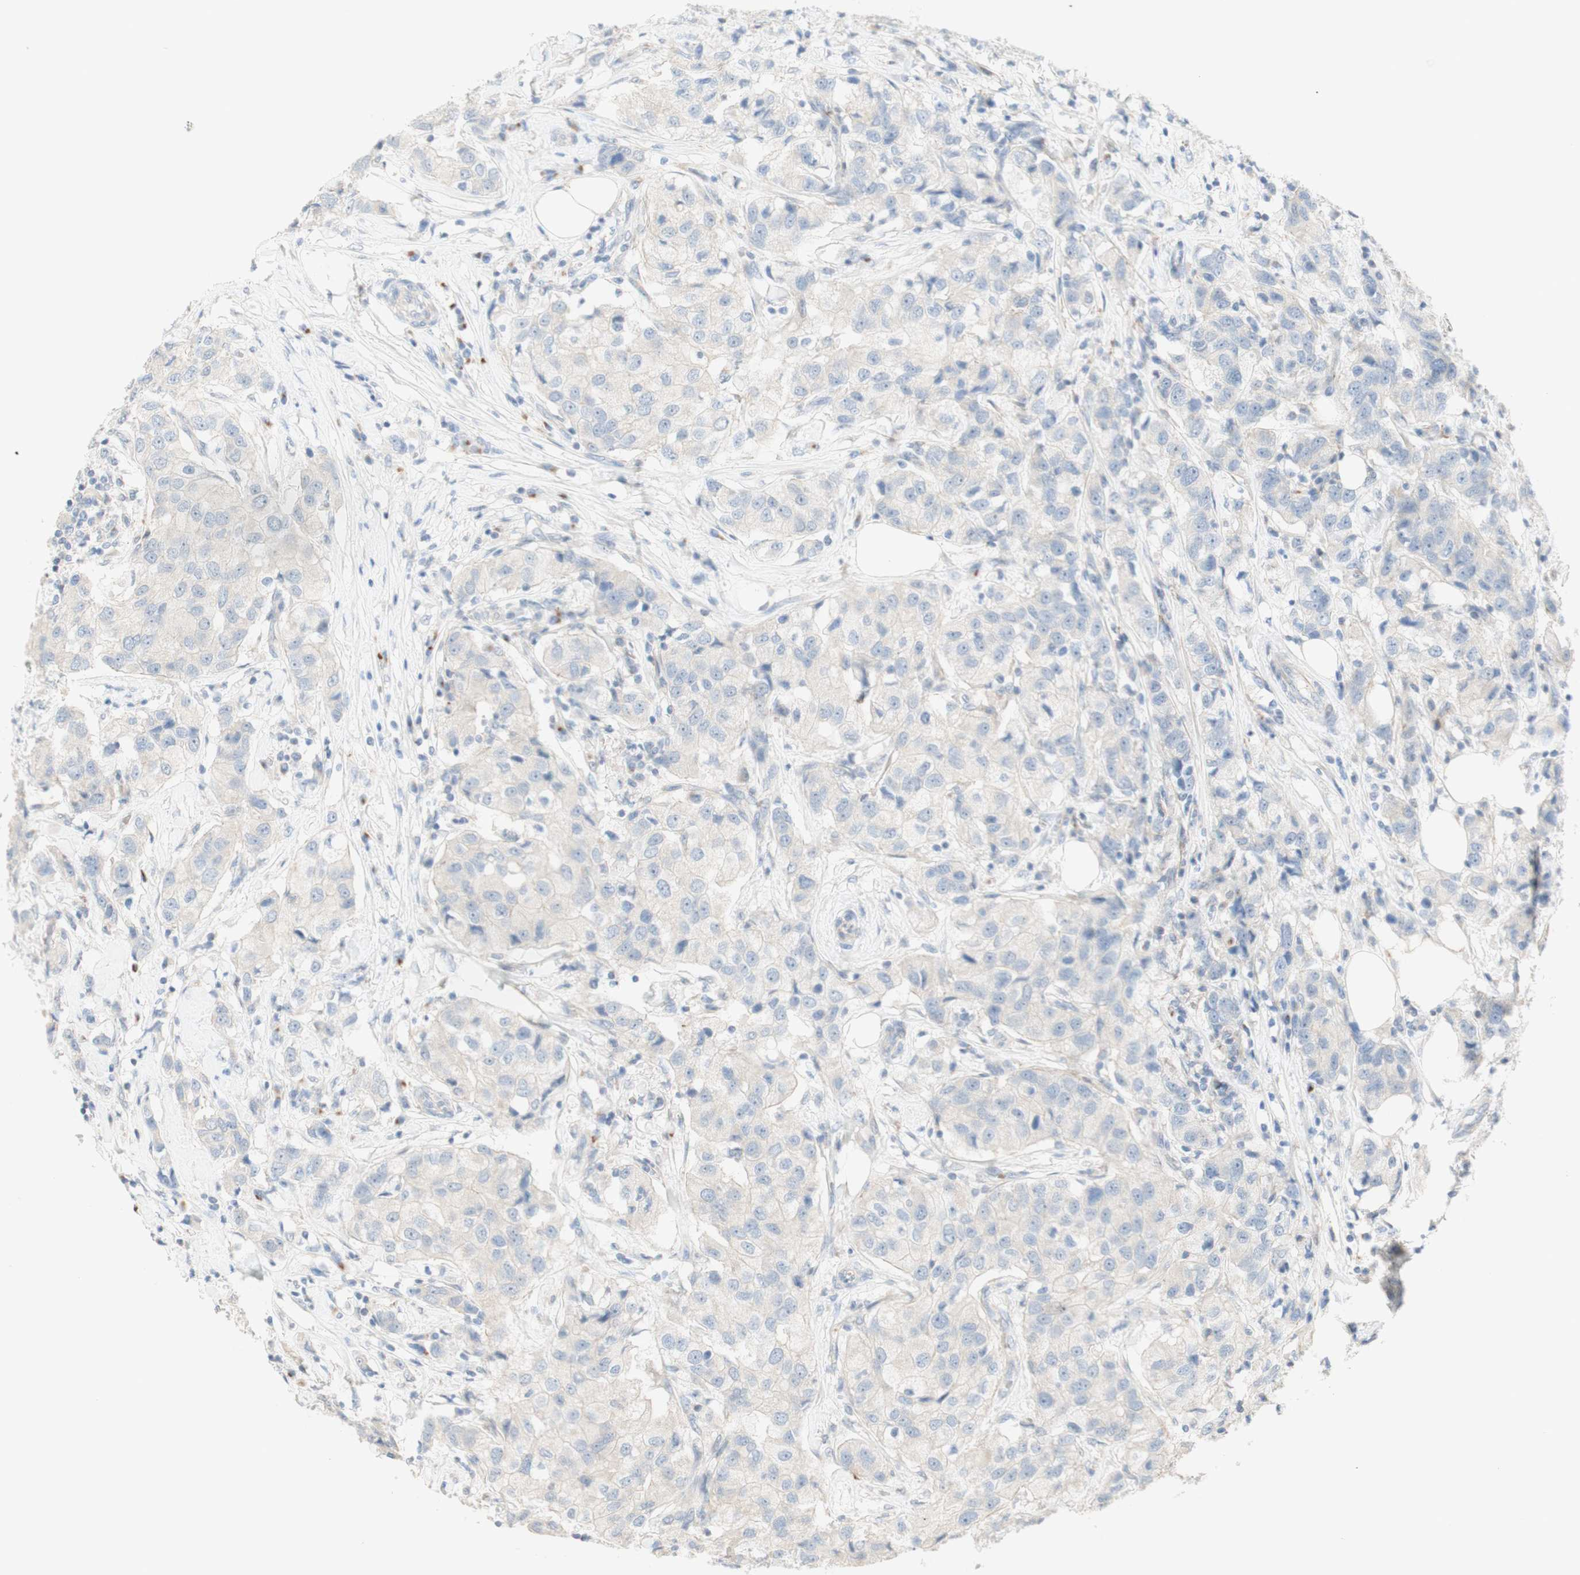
{"staining": {"intensity": "negative", "quantity": "none", "location": "none"}, "tissue": "breast cancer", "cell_type": "Tumor cells", "image_type": "cancer", "snomed": [{"axis": "morphology", "description": "Duct carcinoma"}, {"axis": "topography", "description": "Breast"}], "caption": "Immunohistochemistry micrograph of neoplastic tissue: breast cancer (invasive ductal carcinoma) stained with DAB (3,3'-diaminobenzidine) shows no significant protein expression in tumor cells.", "gene": "MANEA", "patient": {"sex": "female", "age": 80}}